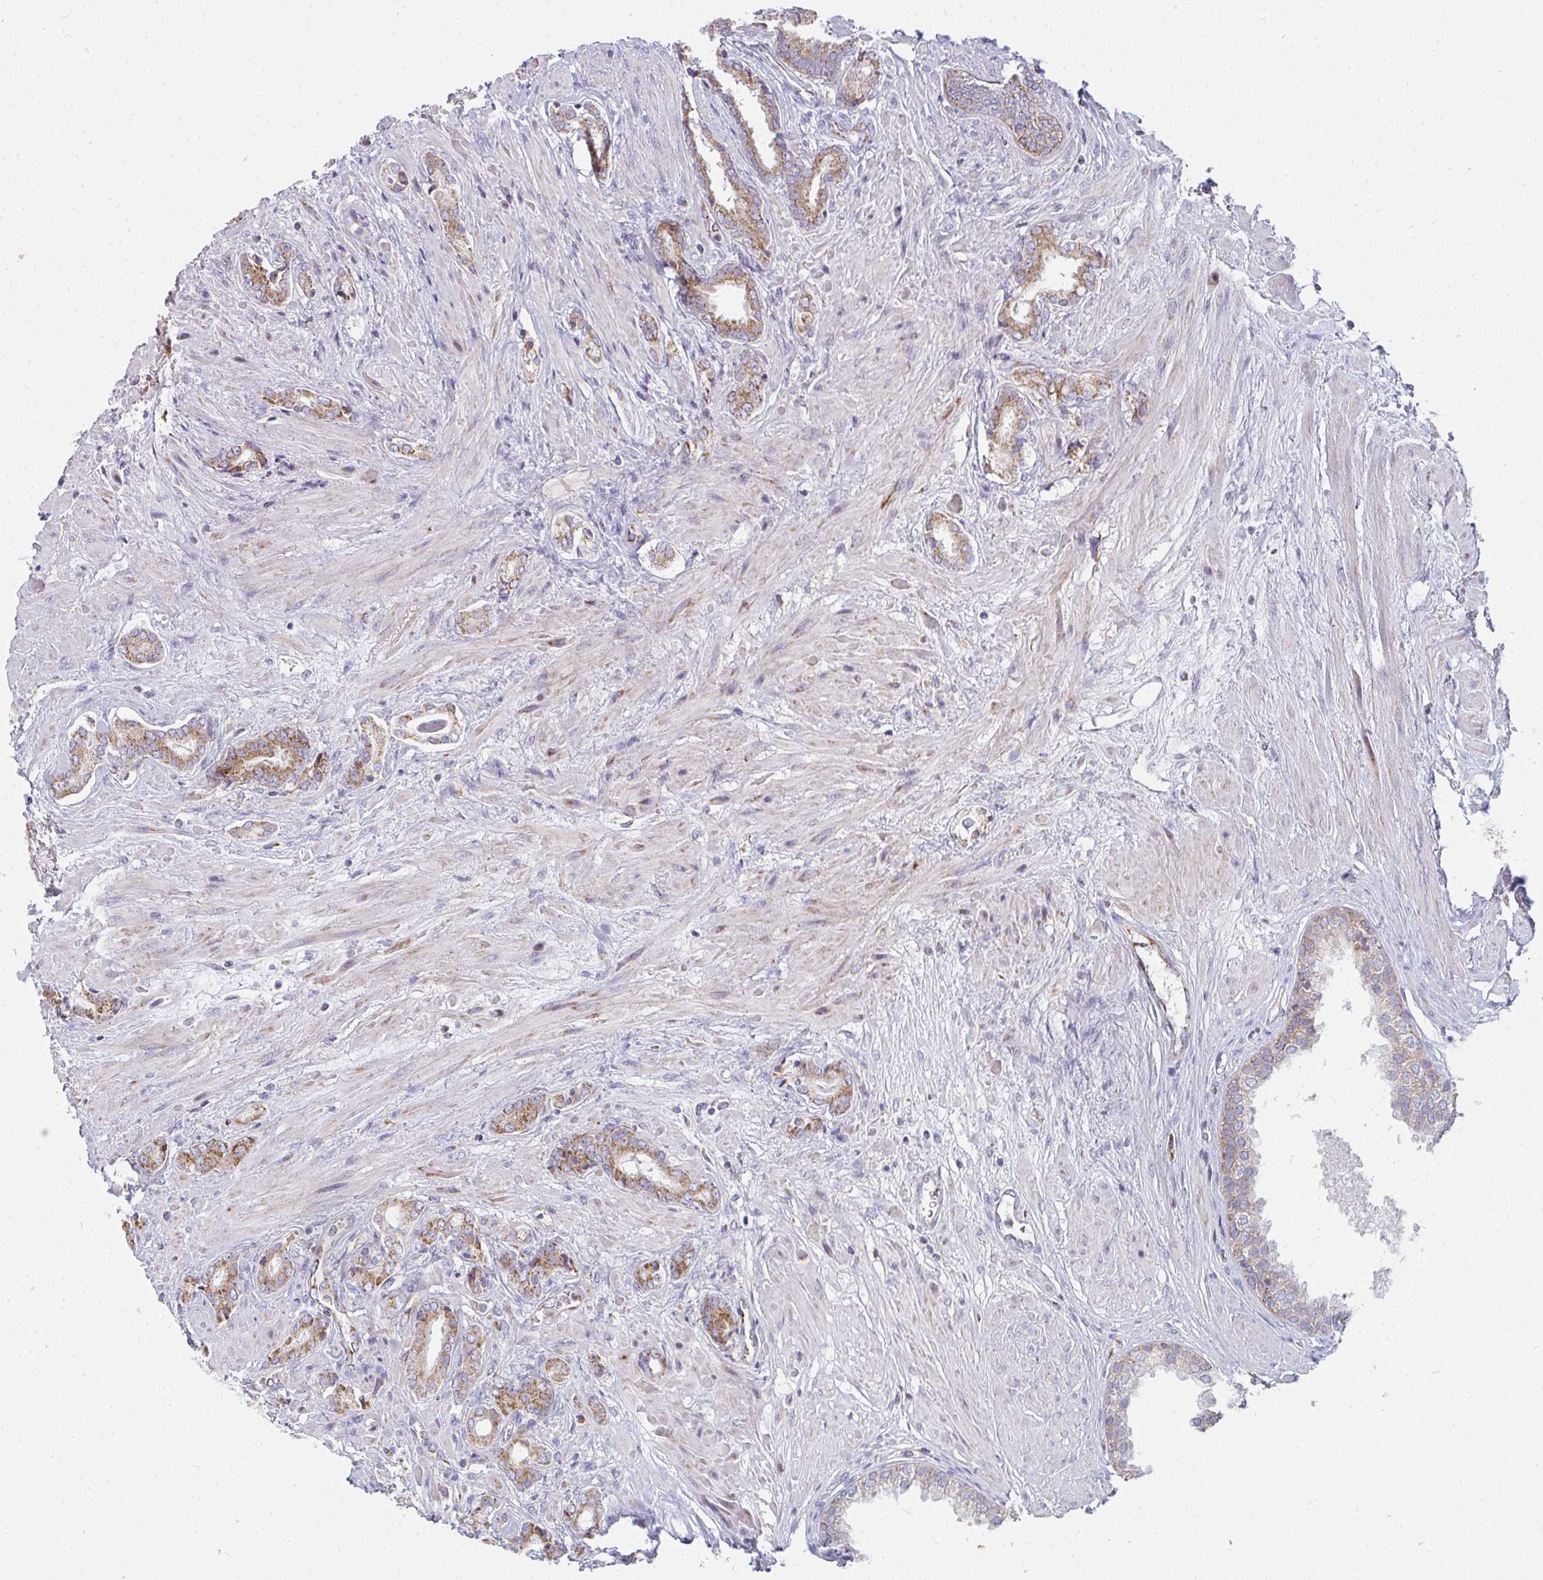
{"staining": {"intensity": "moderate", "quantity": ">75%", "location": "cytoplasmic/membranous"}, "tissue": "prostate cancer", "cell_type": "Tumor cells", "image_type": "cancer", "snomed": [{"axis": "morphology", "description": "Adenocarcinoma, High grade"}, {"axis": "topography", "description": "Prostate"}], "caption": "Immunohistochemical staining of prostate cancer (high-grade adenocarcinoma) demonstrates medium levels of moderate cytoplasmic/membranous protein staining in about >75% of tumor cells.", "gene": "FAHD1", "patient": {"sex": "male", "age": 56}}